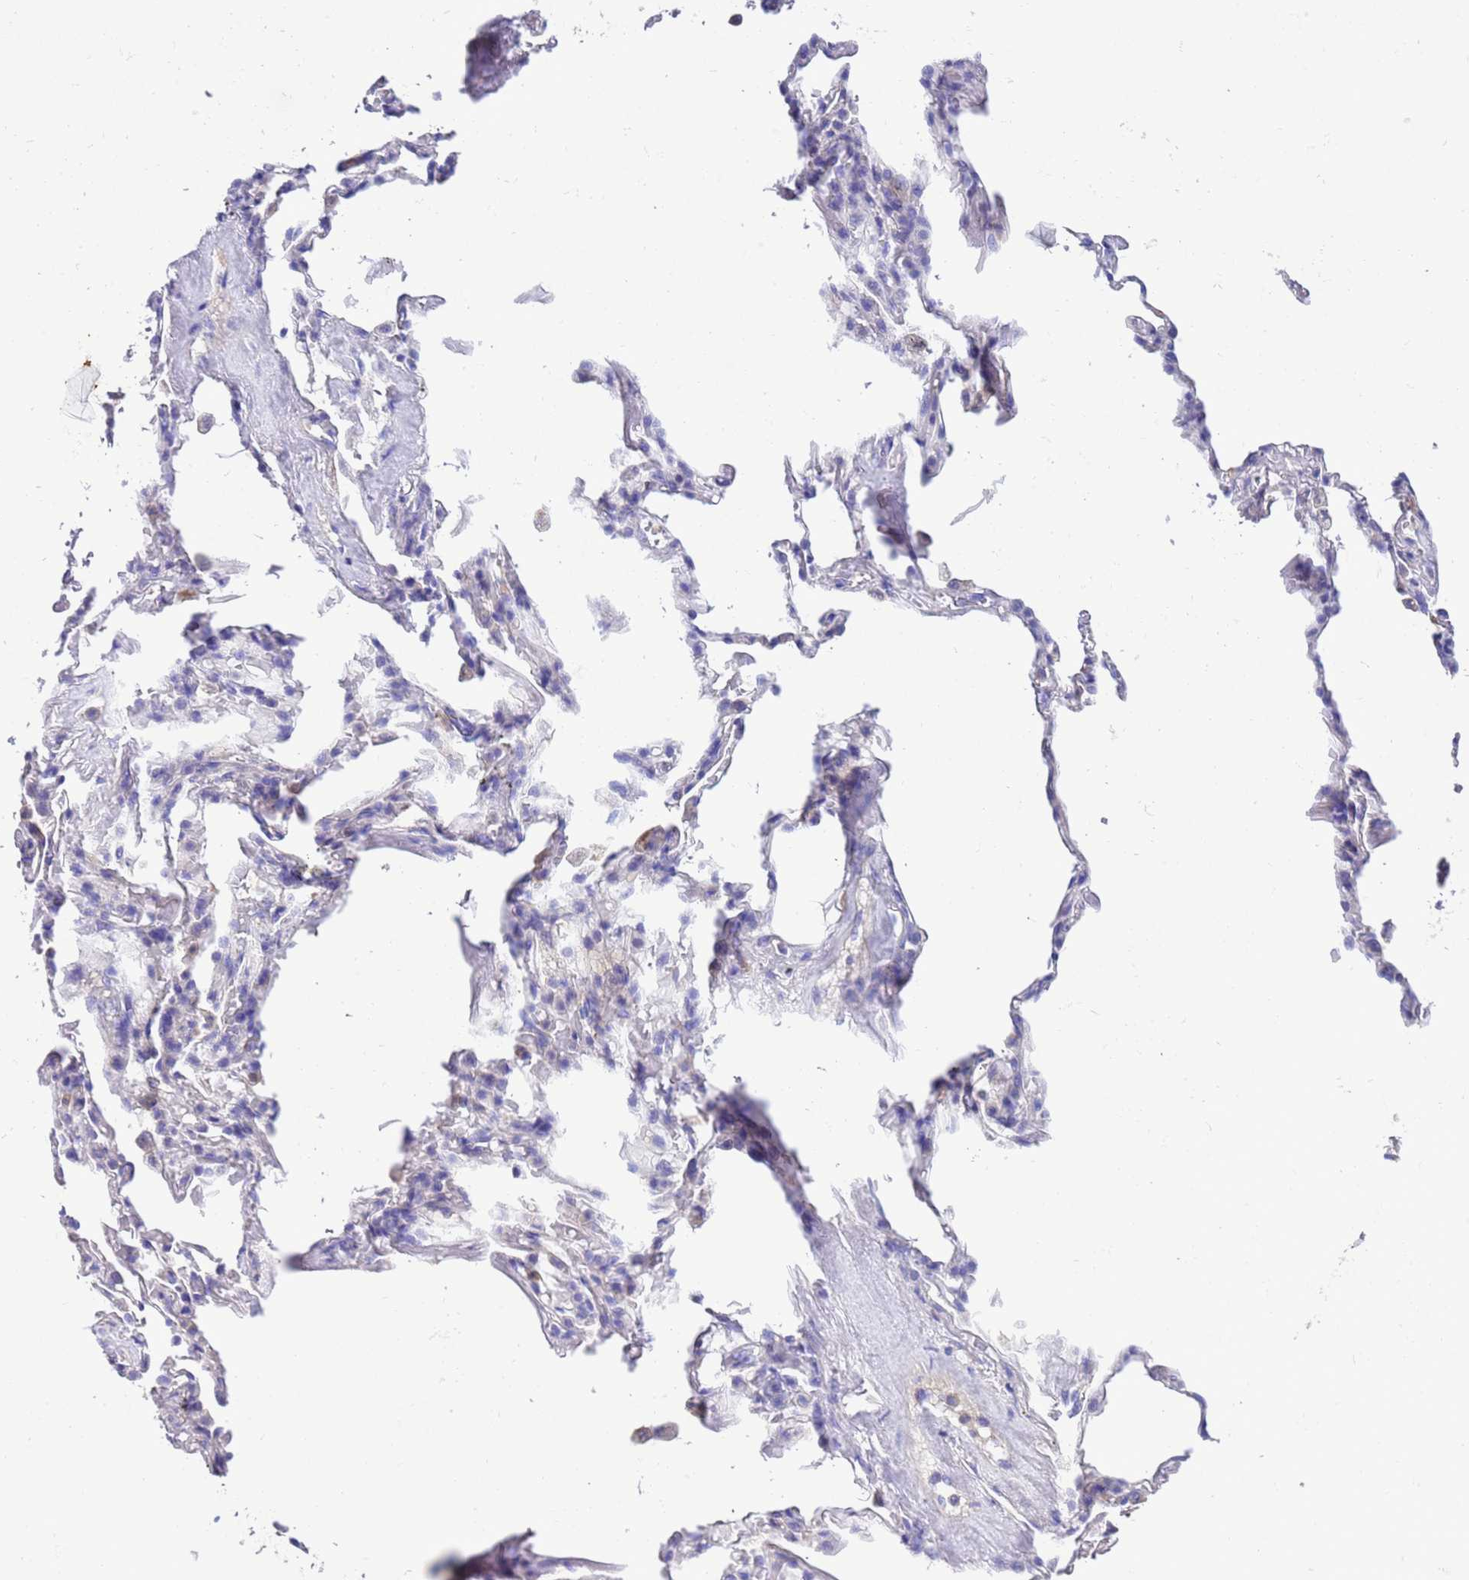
{"staining": {"intensity": "negative", "quantity": "none", "location": "none"}, "tissue": "adipose tissue", "cell_type": "Adipocytes", "image_type": "normal", "snomed": [{"axis": "morphology", "description": "Normal tissue, NOS"}, {"axis": "topography", "description": "Lymph node"}, {"axis": "topography", "description": "Bronchus"}], "caption": "Immunohistochemistry (IHC) photomicrograph of normal adipose tissue: adipose tissue stained with DAB (3,3'-diaminobenzidine) reveals no significant protein positivity in adipocytes.", "gene": "KICS2", "patient": {"sex": "male", "age": 63}}